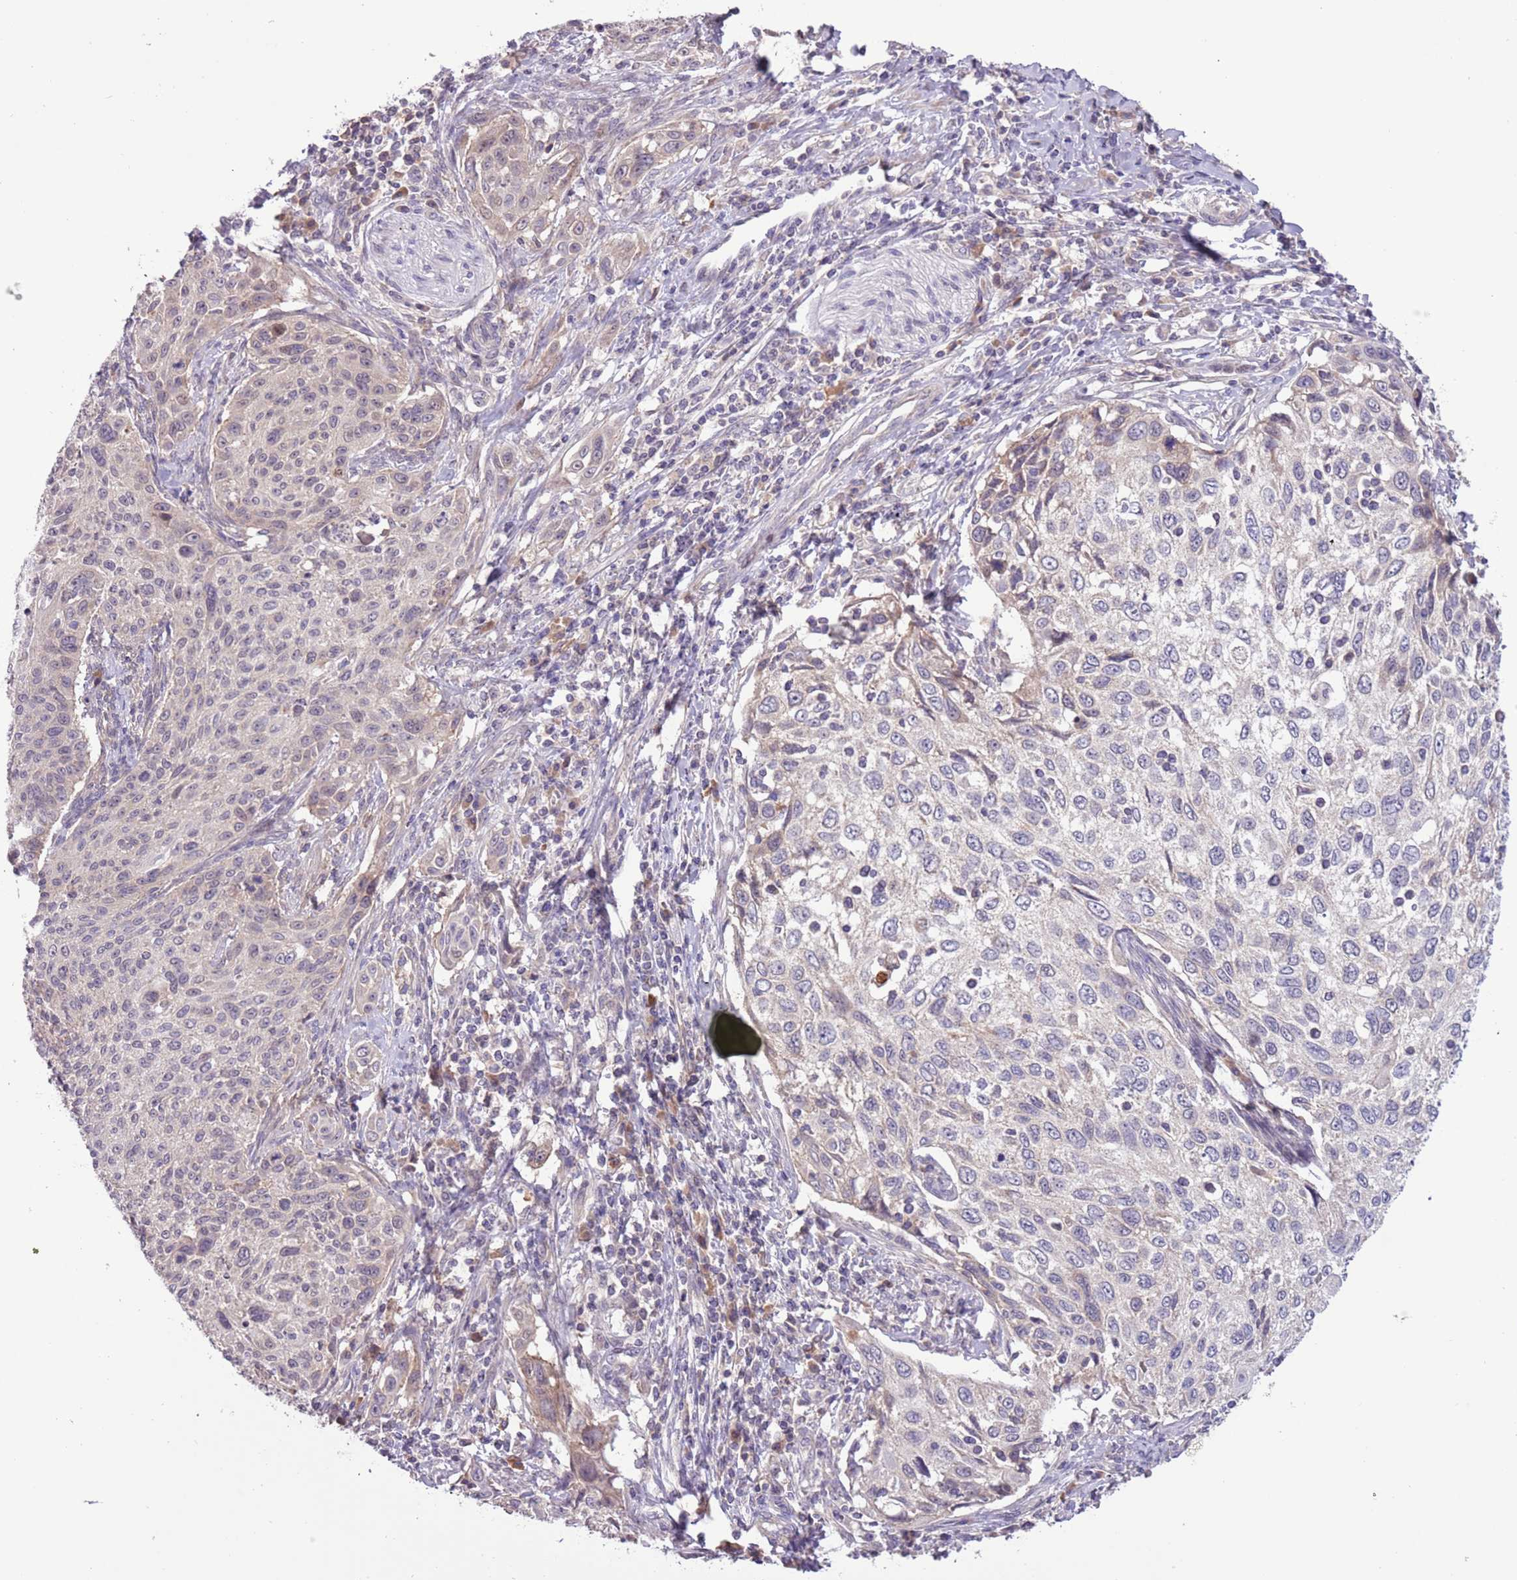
{"staining": {"intensity": "weak", "quantity": "<25%", "location": "cytoplasmic/membranous"}, "tissue": "cervical cancer", "cell_type": "Tumor cells", "image_type": "cancer", "snomed": [{"axis": "morphology", "description": "Squamous cell carcinoma, NOS"}, {"axis": "topography", "description": "Cervix"}], "caption": "Tumor cells show no significant protein expression in cervical squamous cell carcinoma.", "gene": "SHROOM3", "patient": {"sex": "female", "age": 70}}